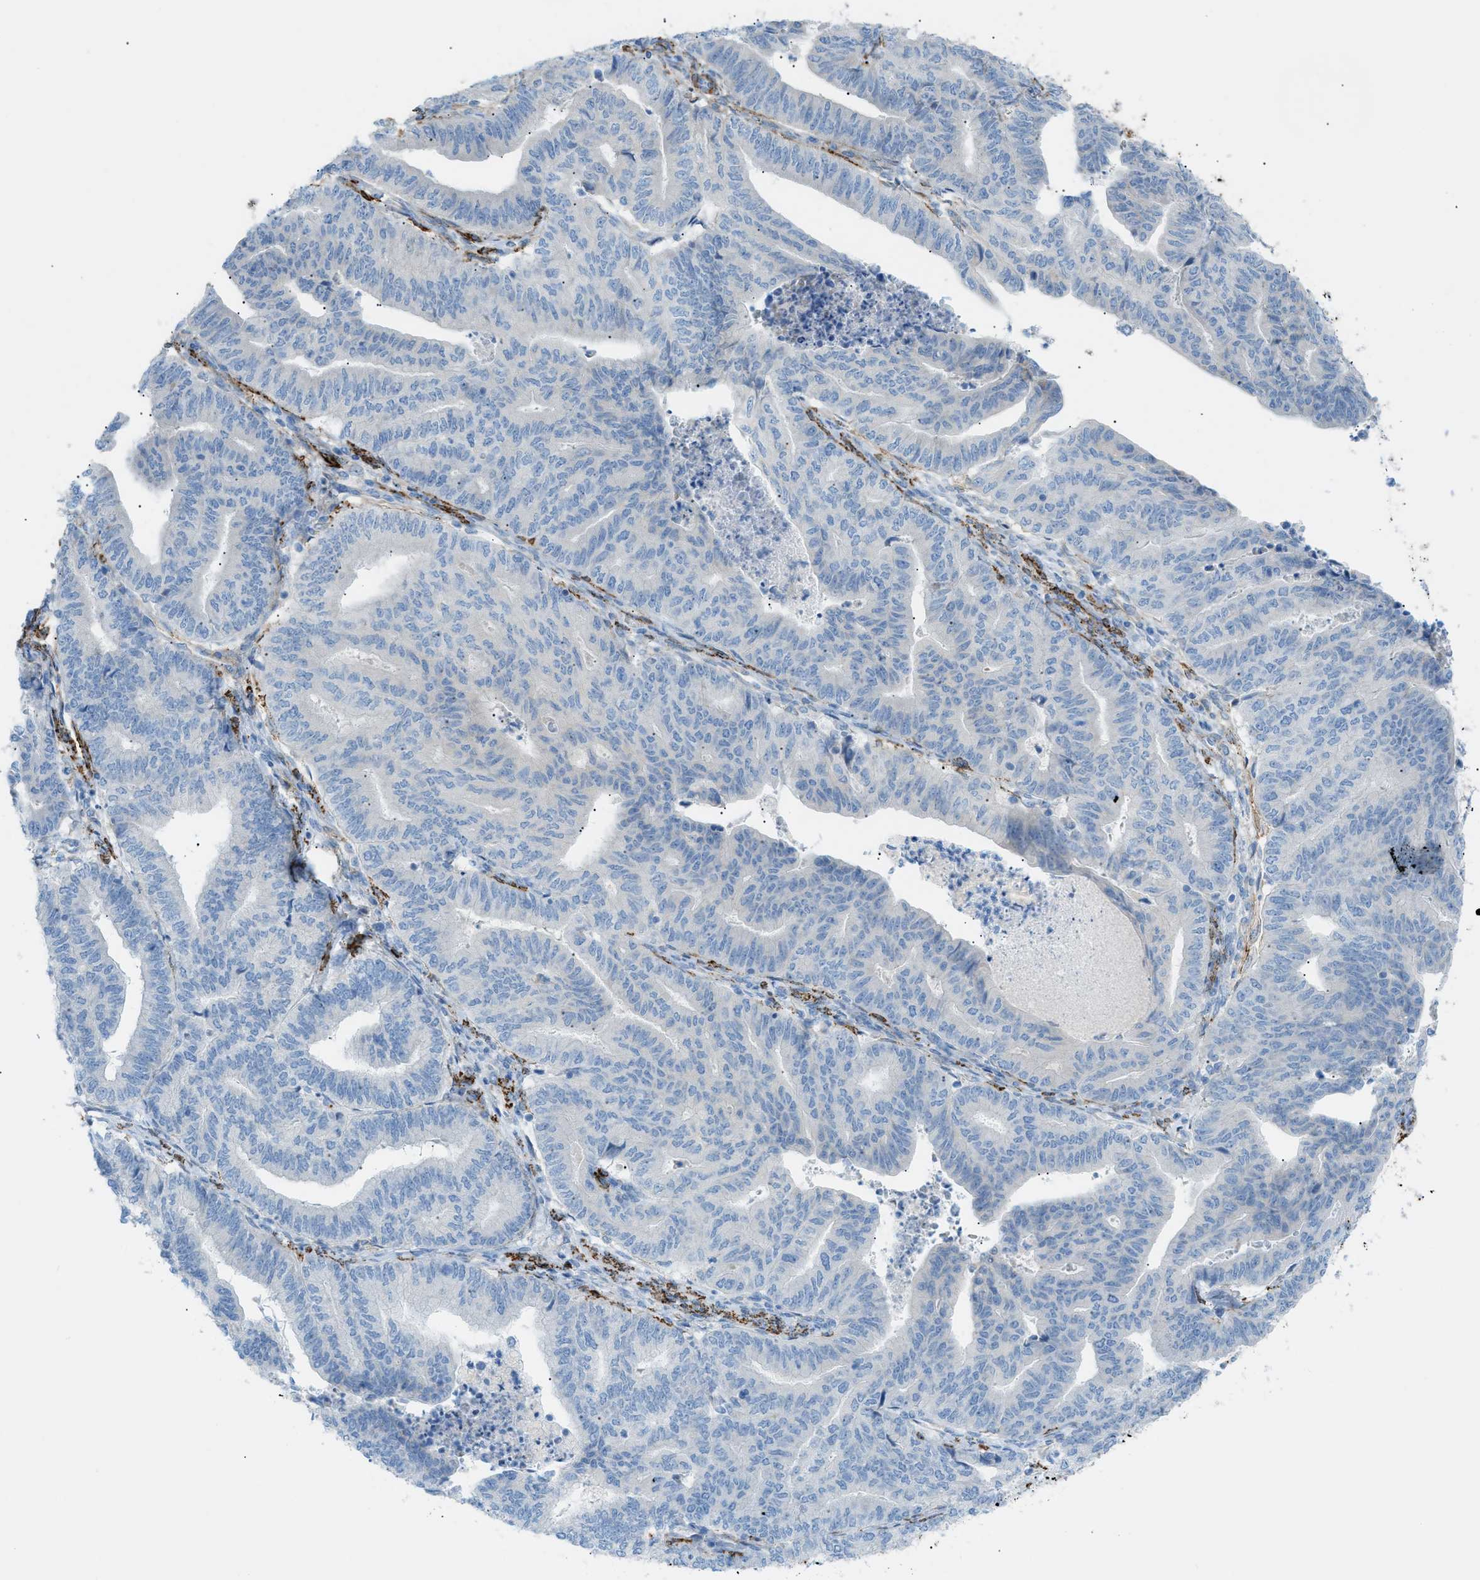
{"staining": {"intensity": "negative", "quantity": "none", "location": "none"}, "tissue": "endometrial cancer", "cell_type": "Tumor cells", "image_type": "cancer", "snomed": [{"axis": "morphology", "description": "Adenocarcinoma, NOS"}, {"axis": "topography", "description": "Endometrium"}], "caption": "Tumor cells are negative for brown protein staining in endometrial cancer (adenocarcinoma).", "gene": "MYH11", "patient": {"sex": "female", "age": 79}}